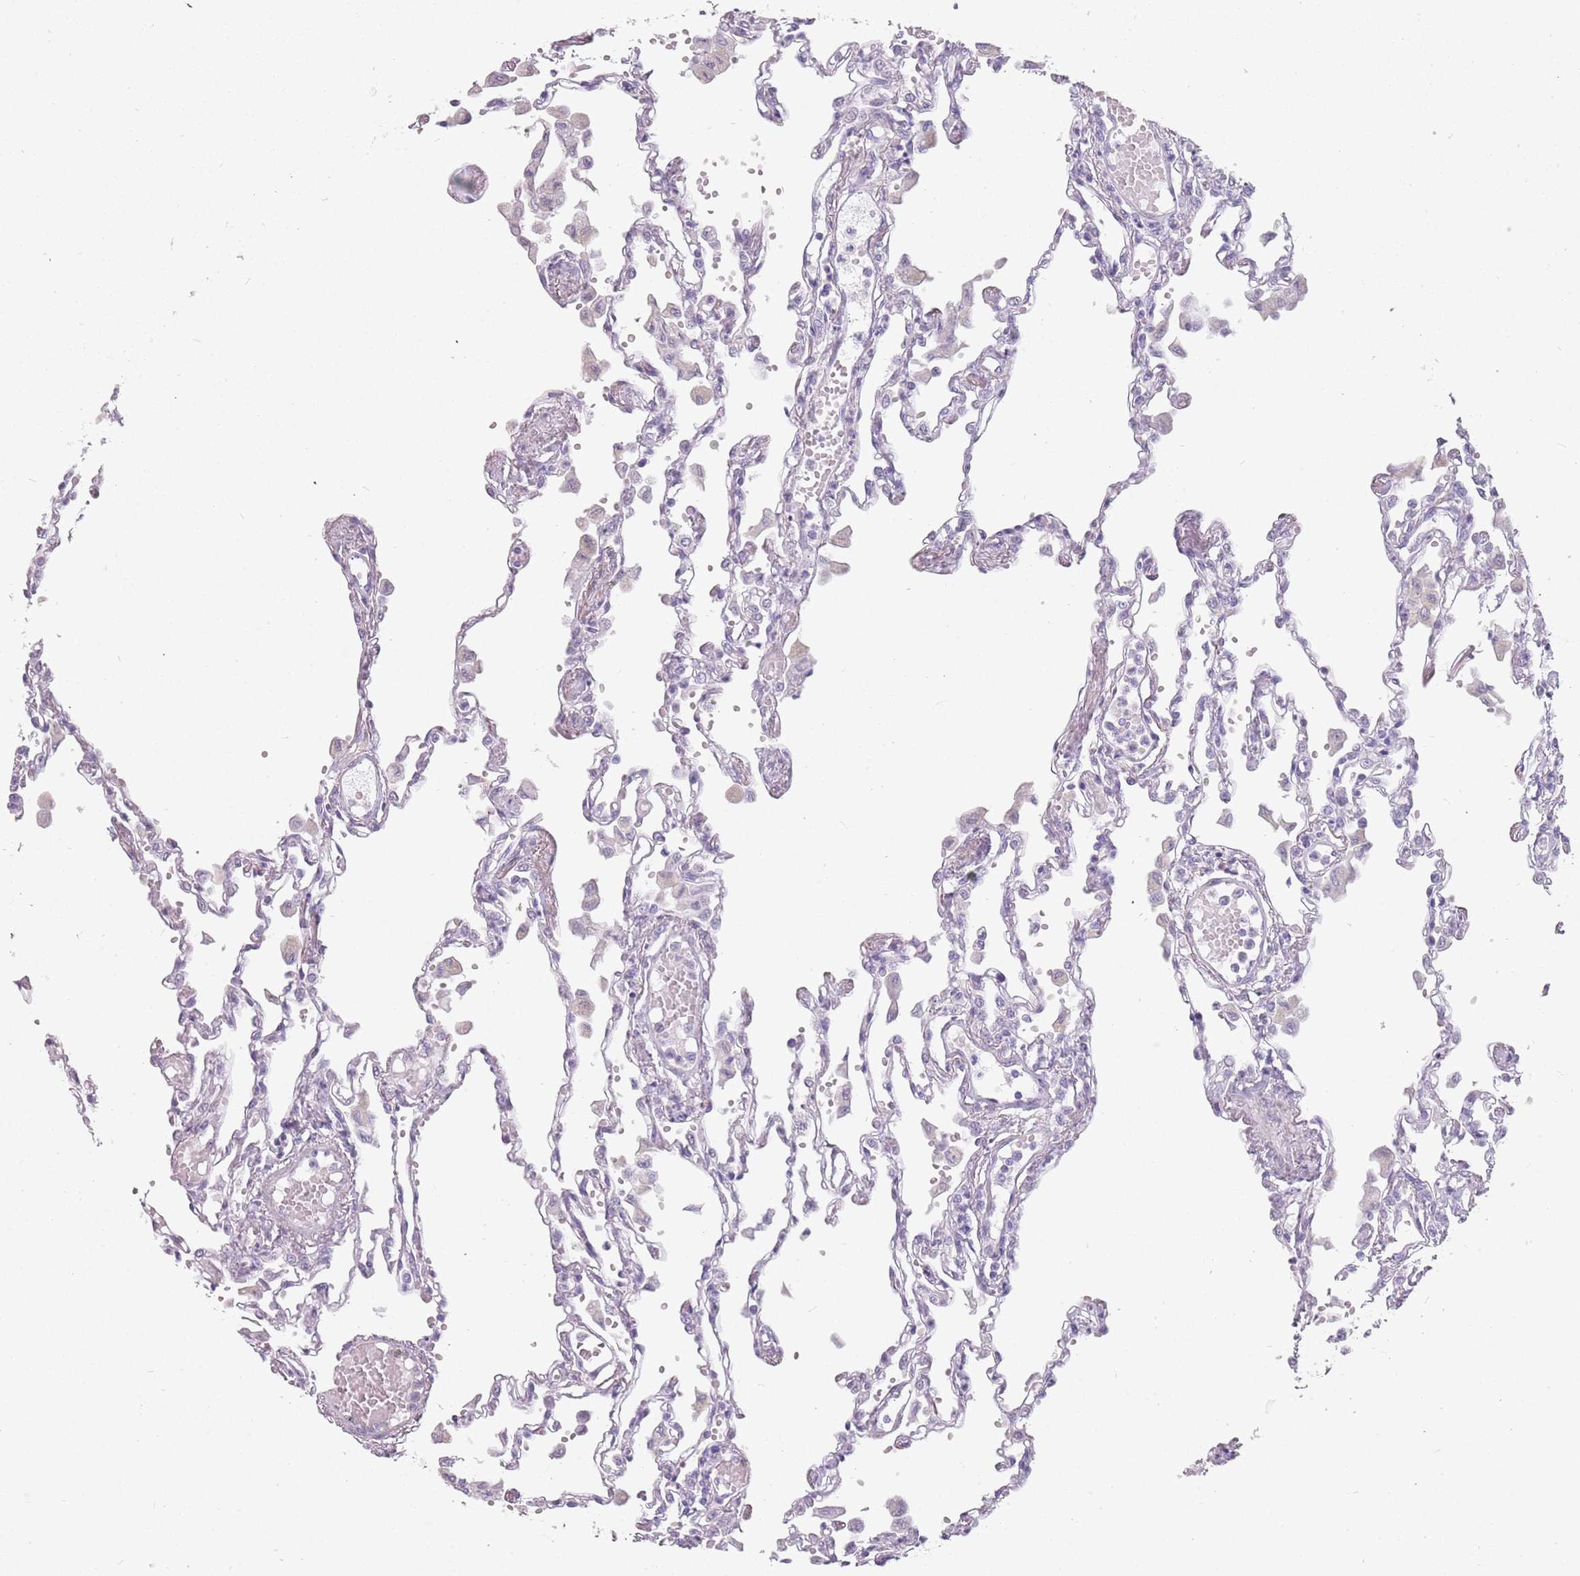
{"staining": {"intensity": "negative", "quantity": "none", "location": "none"}, "tissue": "lung", "cell_type": "Alveolar cells", "image_type": "normal", "snomed": [{"axis": "morphology", "description": "Normal tissue, NOS"}, {"axis": "topography", "description": "Bronchus"}, {"axis": "topography", "description": "Lung"}], "caption": "A high-resolution histopathology image shows immunohistochemistry (IHC) staining of unremarkable lung, which shows no significant expression in alveolar cells.", "gene": "DDX4", "patient": {"sex": "female", "age": 49}}